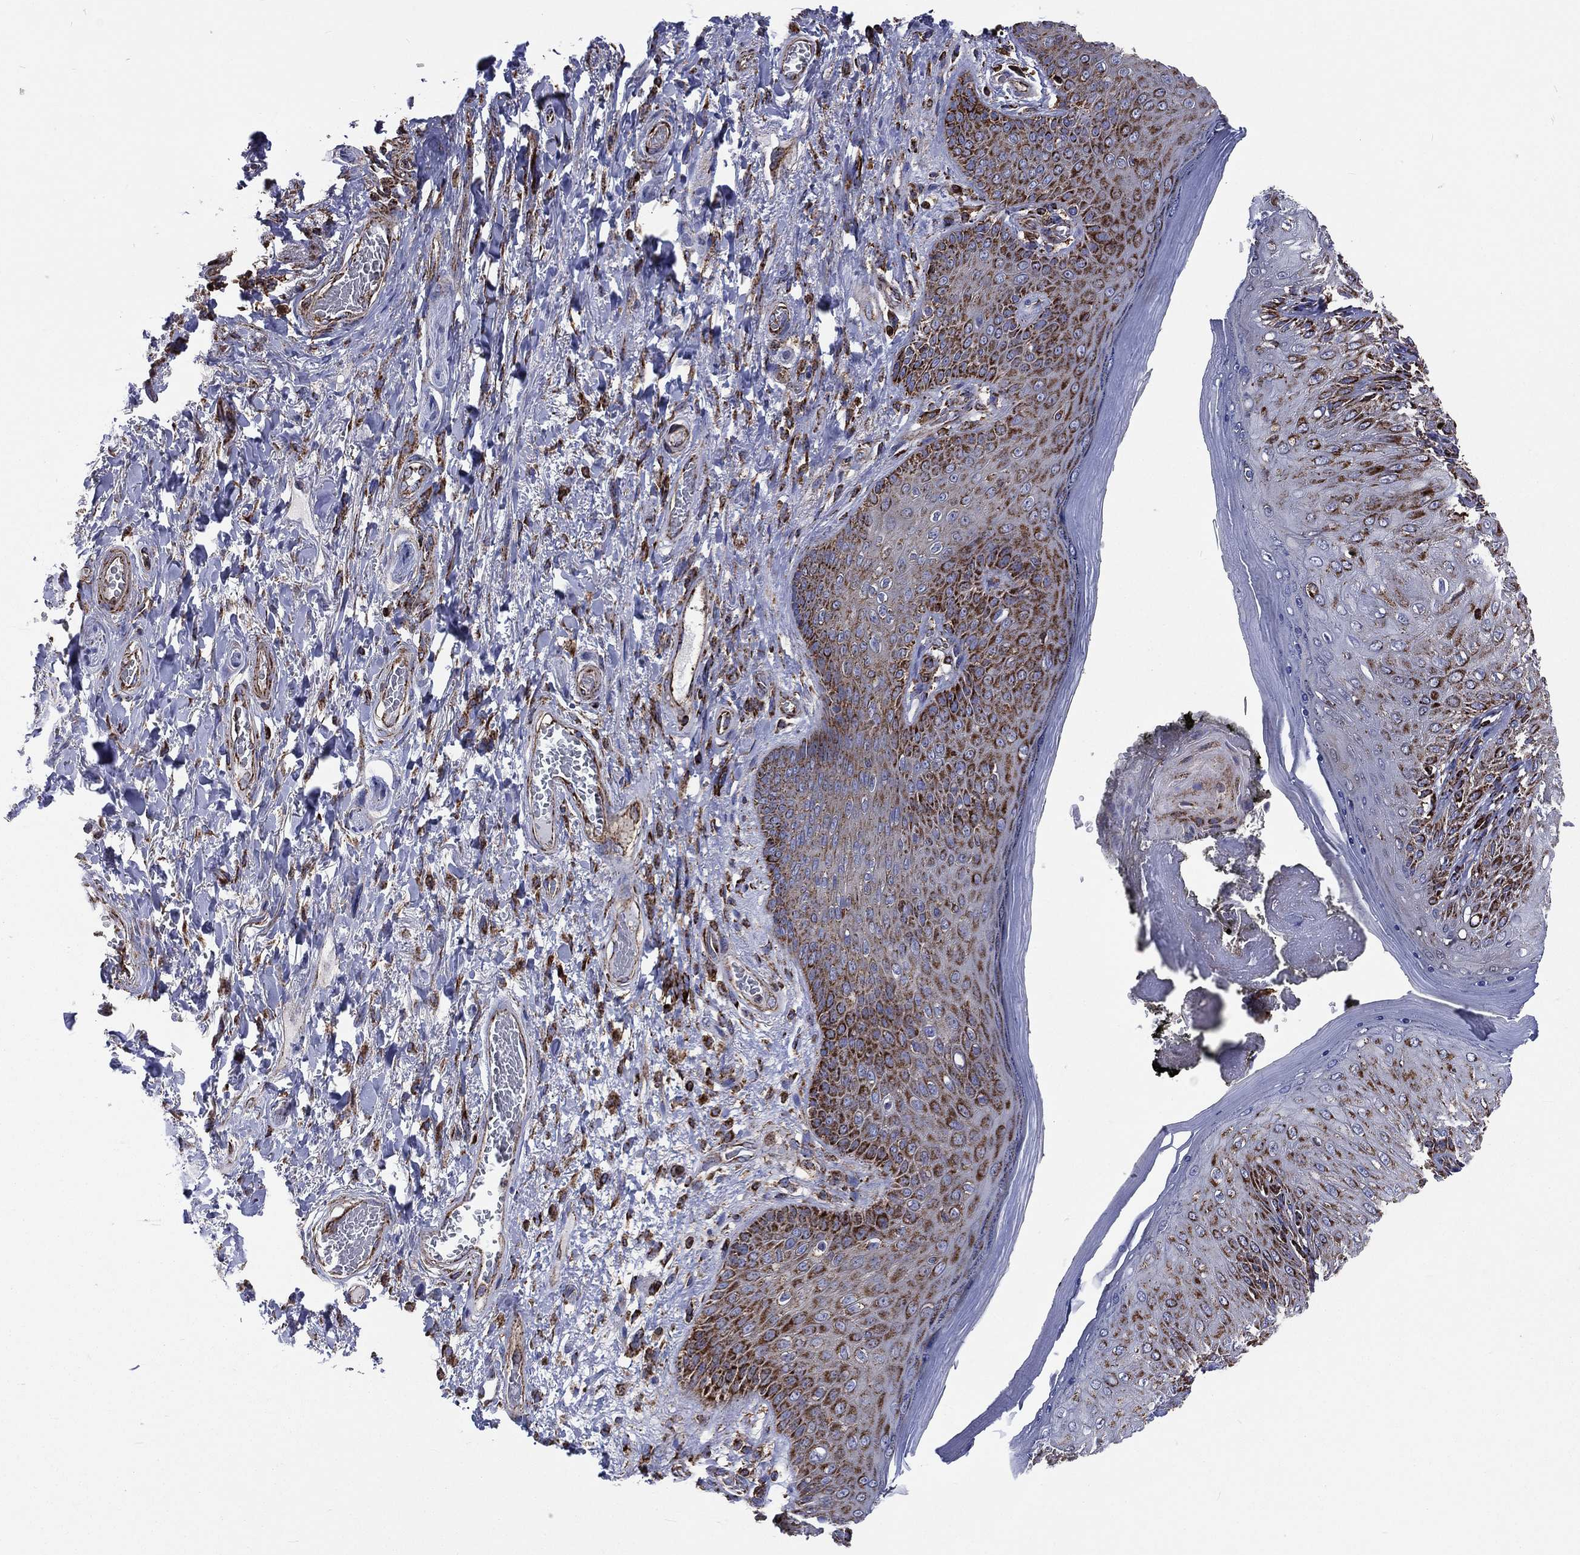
{"staining": {"intensity": "strong", "quantity": "25%-75%", "location": "cytoplasmic/membranous"}, "tissue": "skin", "cell_type": "Epidermal cells", "image_type": "normal", "snomed": [{"axis": "morphology", "description": "Normal tissue, NOS"}, {"axis": "morphology", "description": "Adenocarcinoma, NOS"}, {"axis": "topography", "description": "Rectum"}, {"axis": "topography", "description": "Anal"}], "caption": "Immunohistochemical staining of normal skin shows high levels of strong cytoplasmic/membranous expression in about 25%-75% of epidermal cells. (DAB (3,3'-diaminobenzidine) IHC, brown staining for protein, blue staining for nuclei).", "gene": "ANKRD37", "patient": {"sex": "female", "age": 68}}